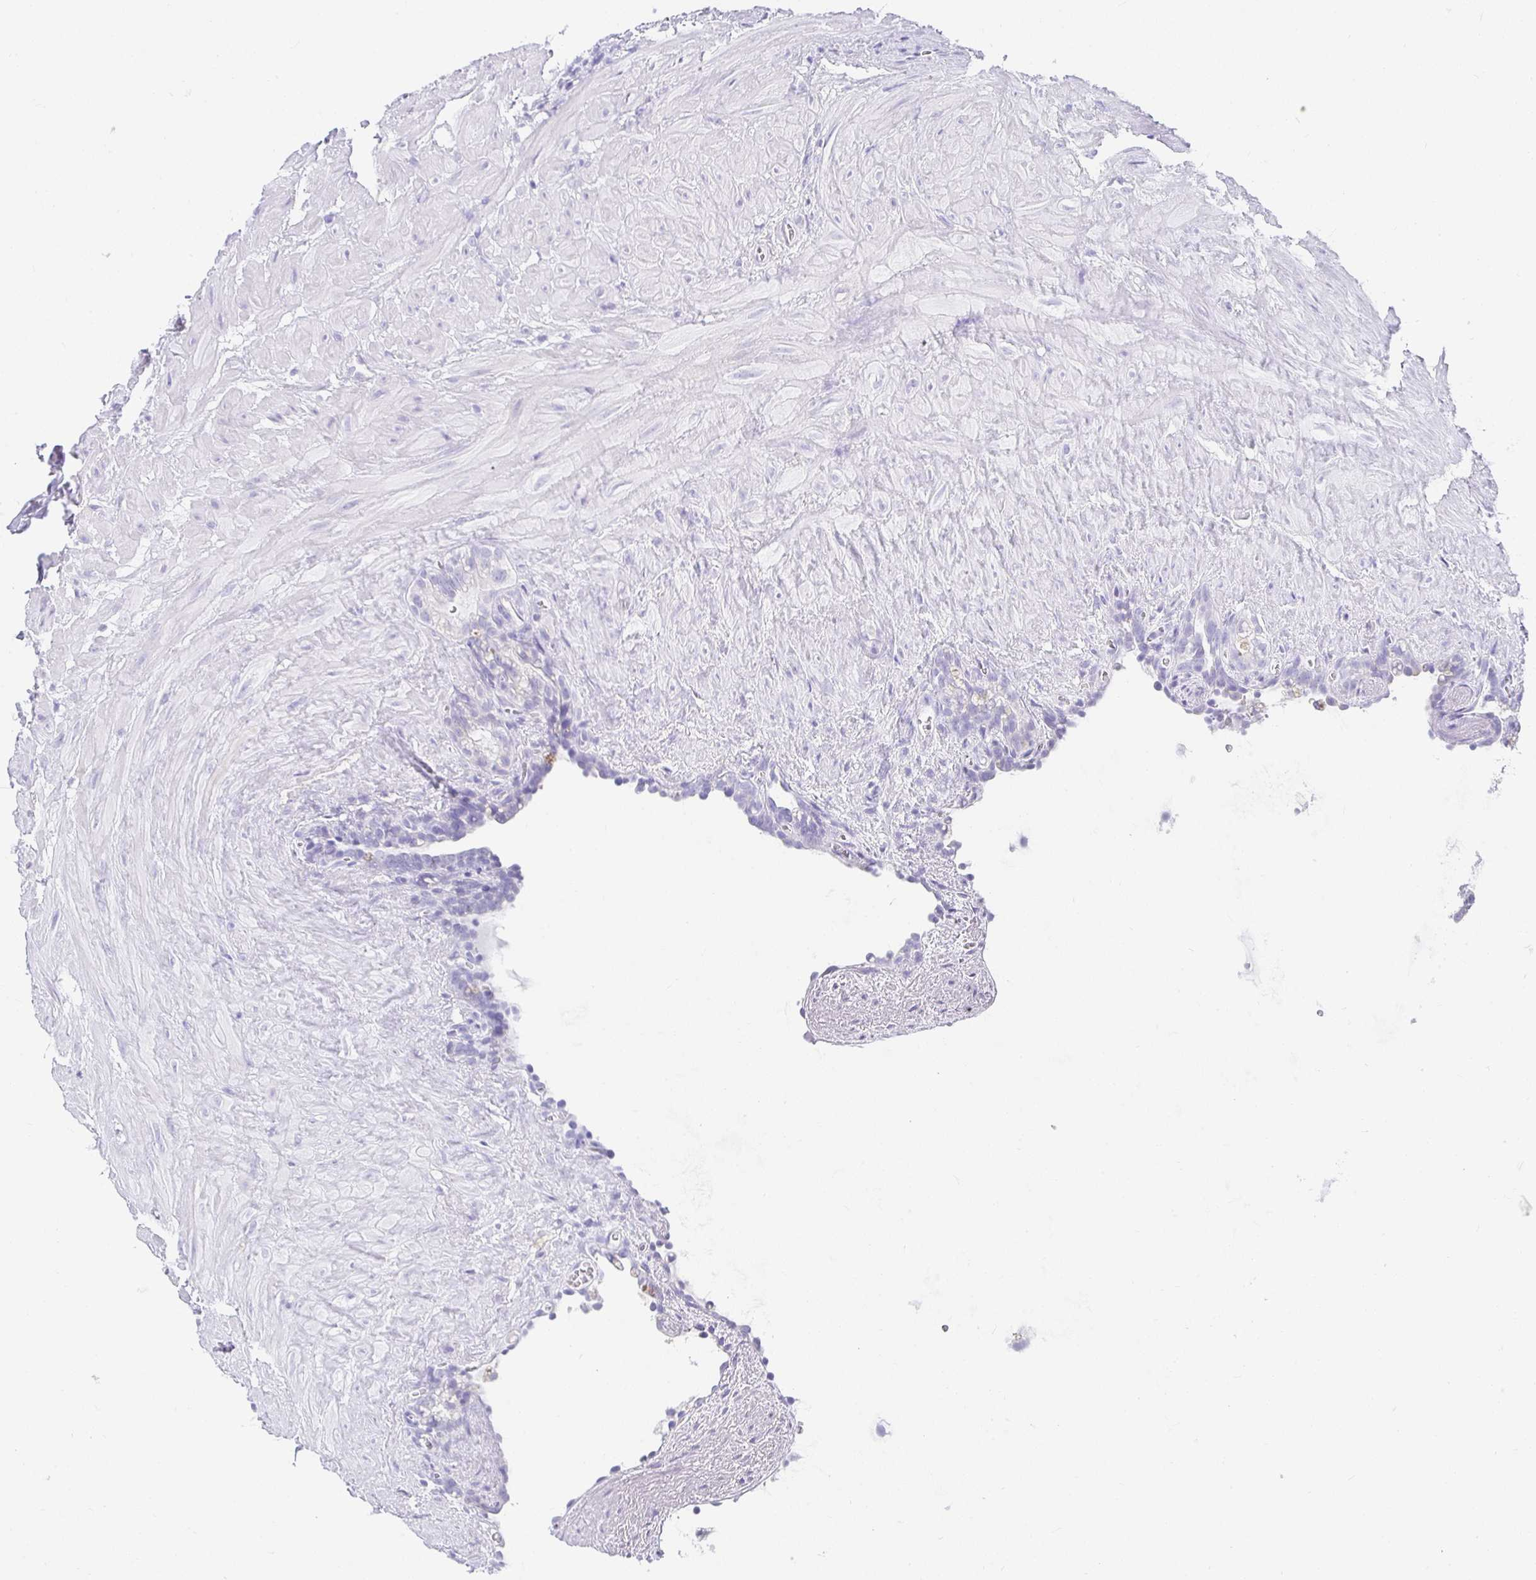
{"staining": {"intensity": "negative", "quantity": "none", "location": "none"}, "tissue": "seminal vesicle", "cell_type": "Glandular cells", "image_type": "normal", "snomed": [{"axis": "morphology", "description": "Normal tissue, NOS"}, {"axis": "topography", "description": "Seminal veicle"}], "caption": "Immunohistochemistry (IHC) image of benign seminal vesicle: human seminal vesicle stained with DAB displays no significant protein expression in glandular cells.", "gene": "CHAT", "patient": {"sex": "male", "age": 76}}